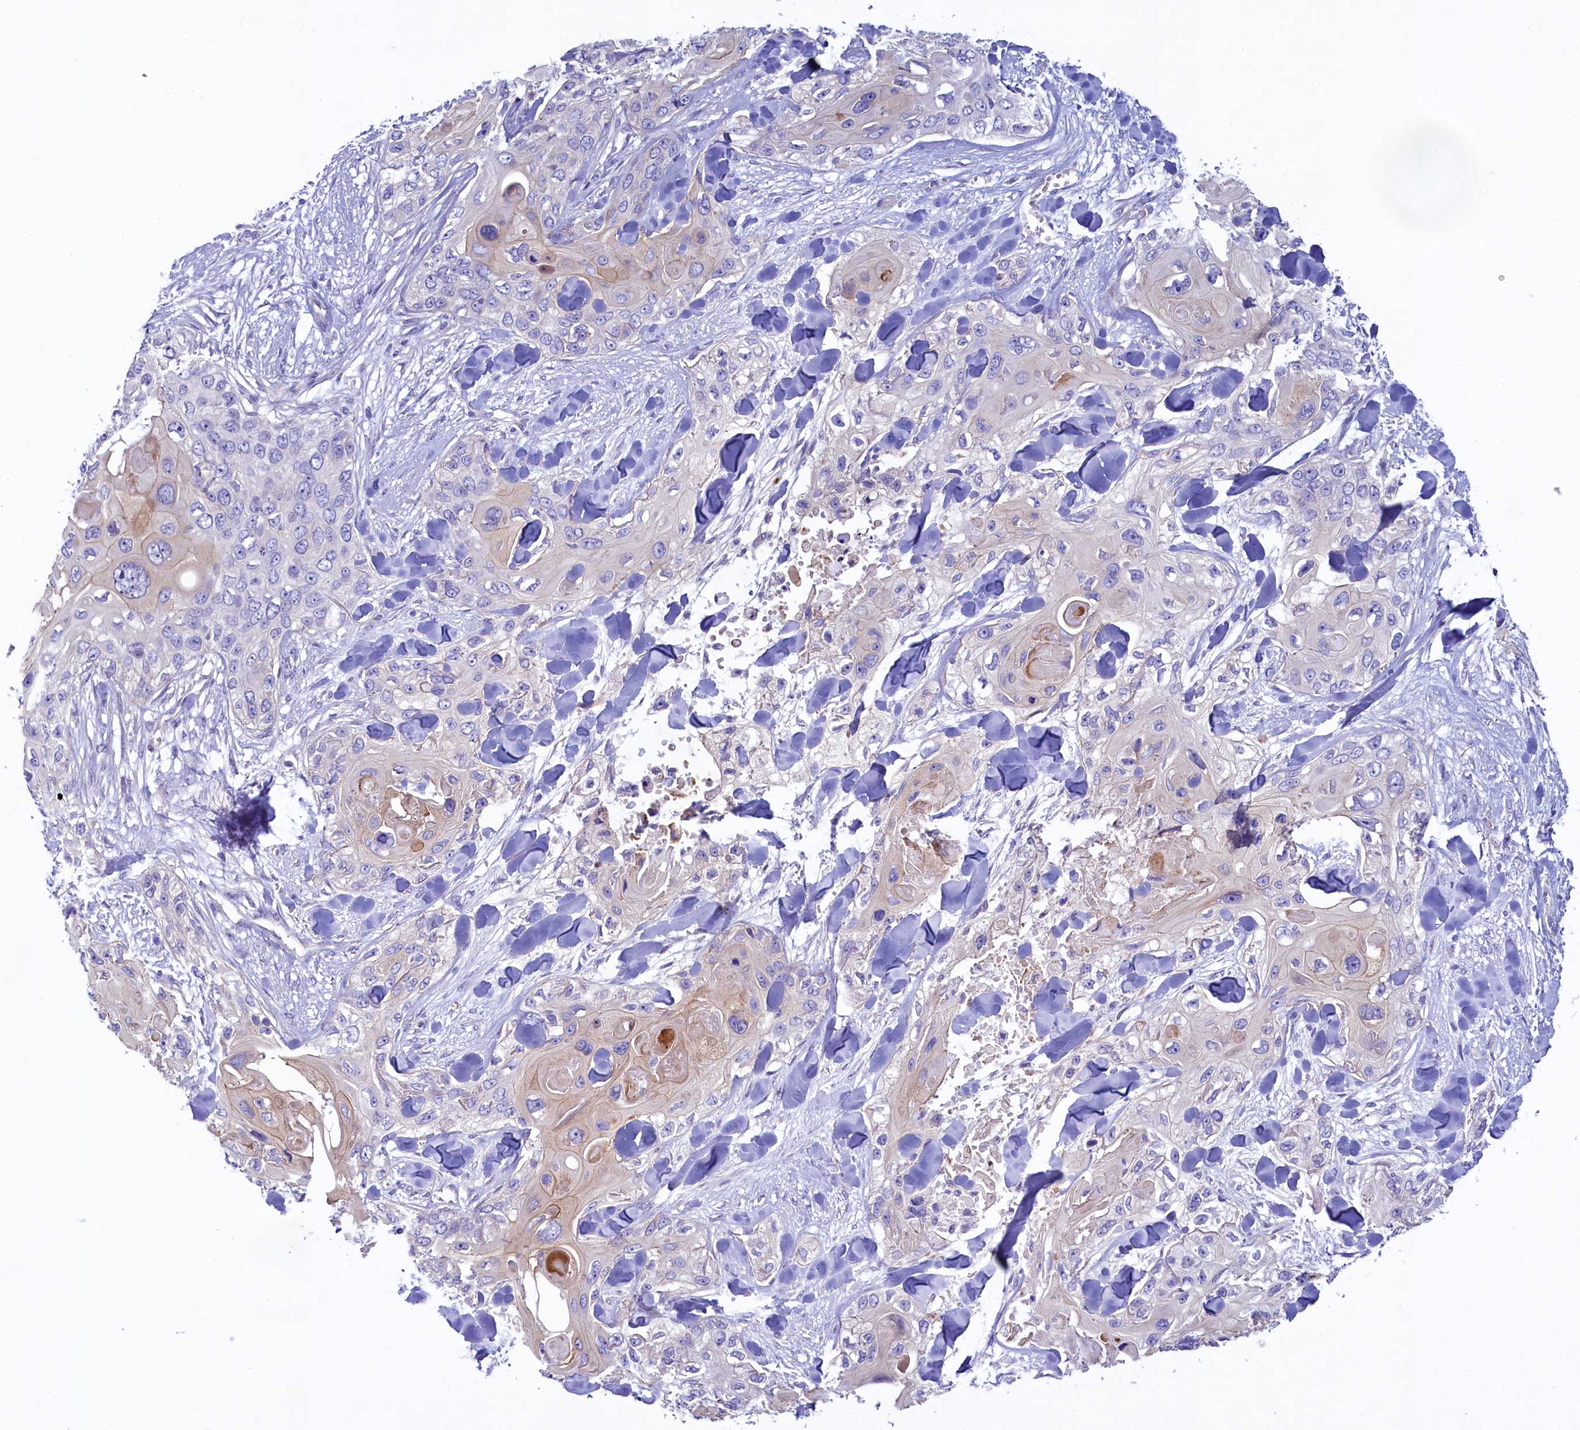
{"staining": {"intensity": "moderate", "quantity": "<25%", "location": "cytoplasmic/membranous"}, "tissue": "skin cancer", "cell_type": "Tumor cells", "image_type": "cancer", "snomed": [{"axis": "morphology", "description": "Normal tissue, NOS"}, {"axis": "morphology", "description": "Squamous cell carcinoma, NOS"}, {"axis": "topography", "description": "Skin"}], "caption": "A histopathology image showing moderate cytoplasmic/membranous staining in approximately <25% of tumor cells in skin cancer (squamous cell carcinoma), as visualized by brown immunohistochemical staining.", "gene": "KRBOX5", "patient": {"sex": "male", "age": 72}}